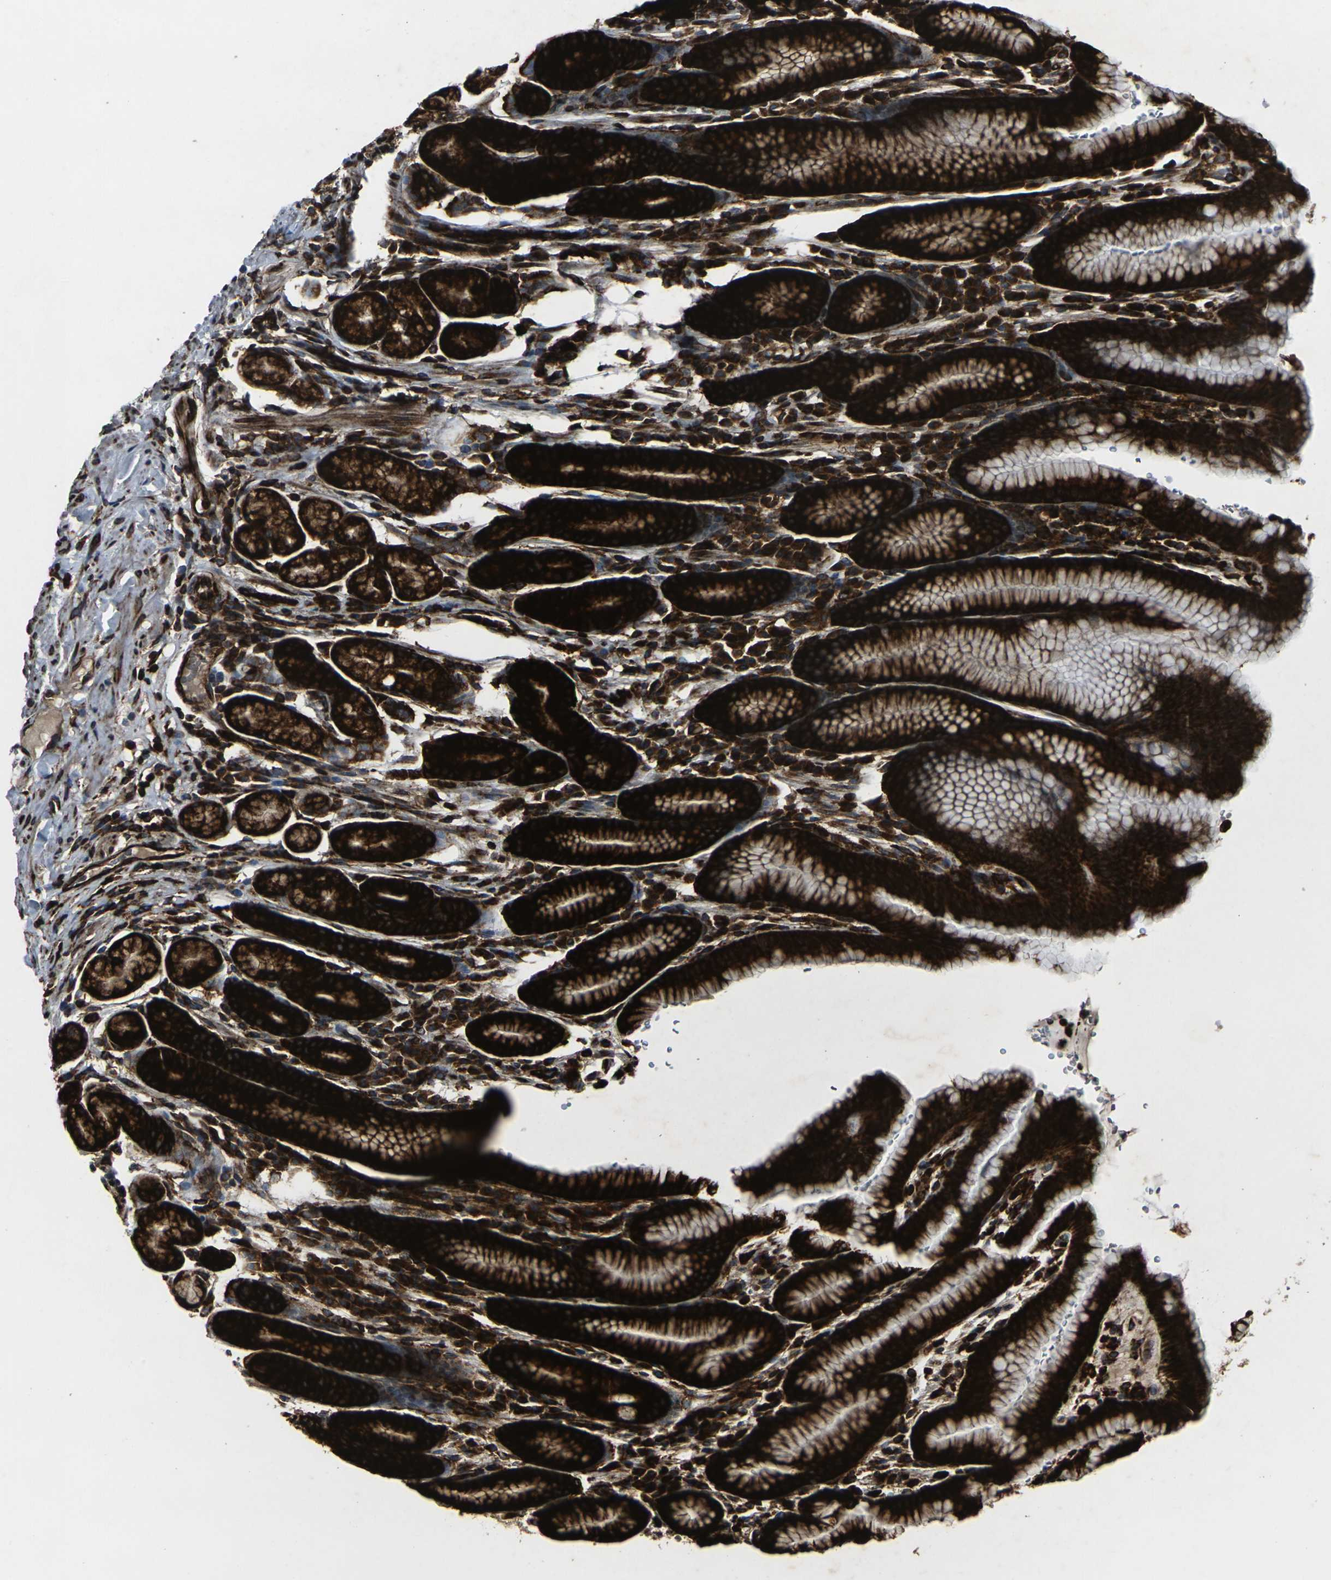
{"staining": {"intensity": "strong", "quantity": ">75%", "location": "cytoplasmic/membranous"}, "tissue": "stomach", "cell_type": "Glandular cells", "image_type": "normal", "snomed": [{"axis": "morphology", "description": "Normal tissue, NOS"}, {"axis": "topography", "description": "Stomach, lower"}], "caption": "A micrograph of human stomach stained for a protein exhibits strong cytoplasmic/membranous brown staining in glandular cells.", "gene": "MARCHF2", "patient": {"sex": "male", "age": 52}}